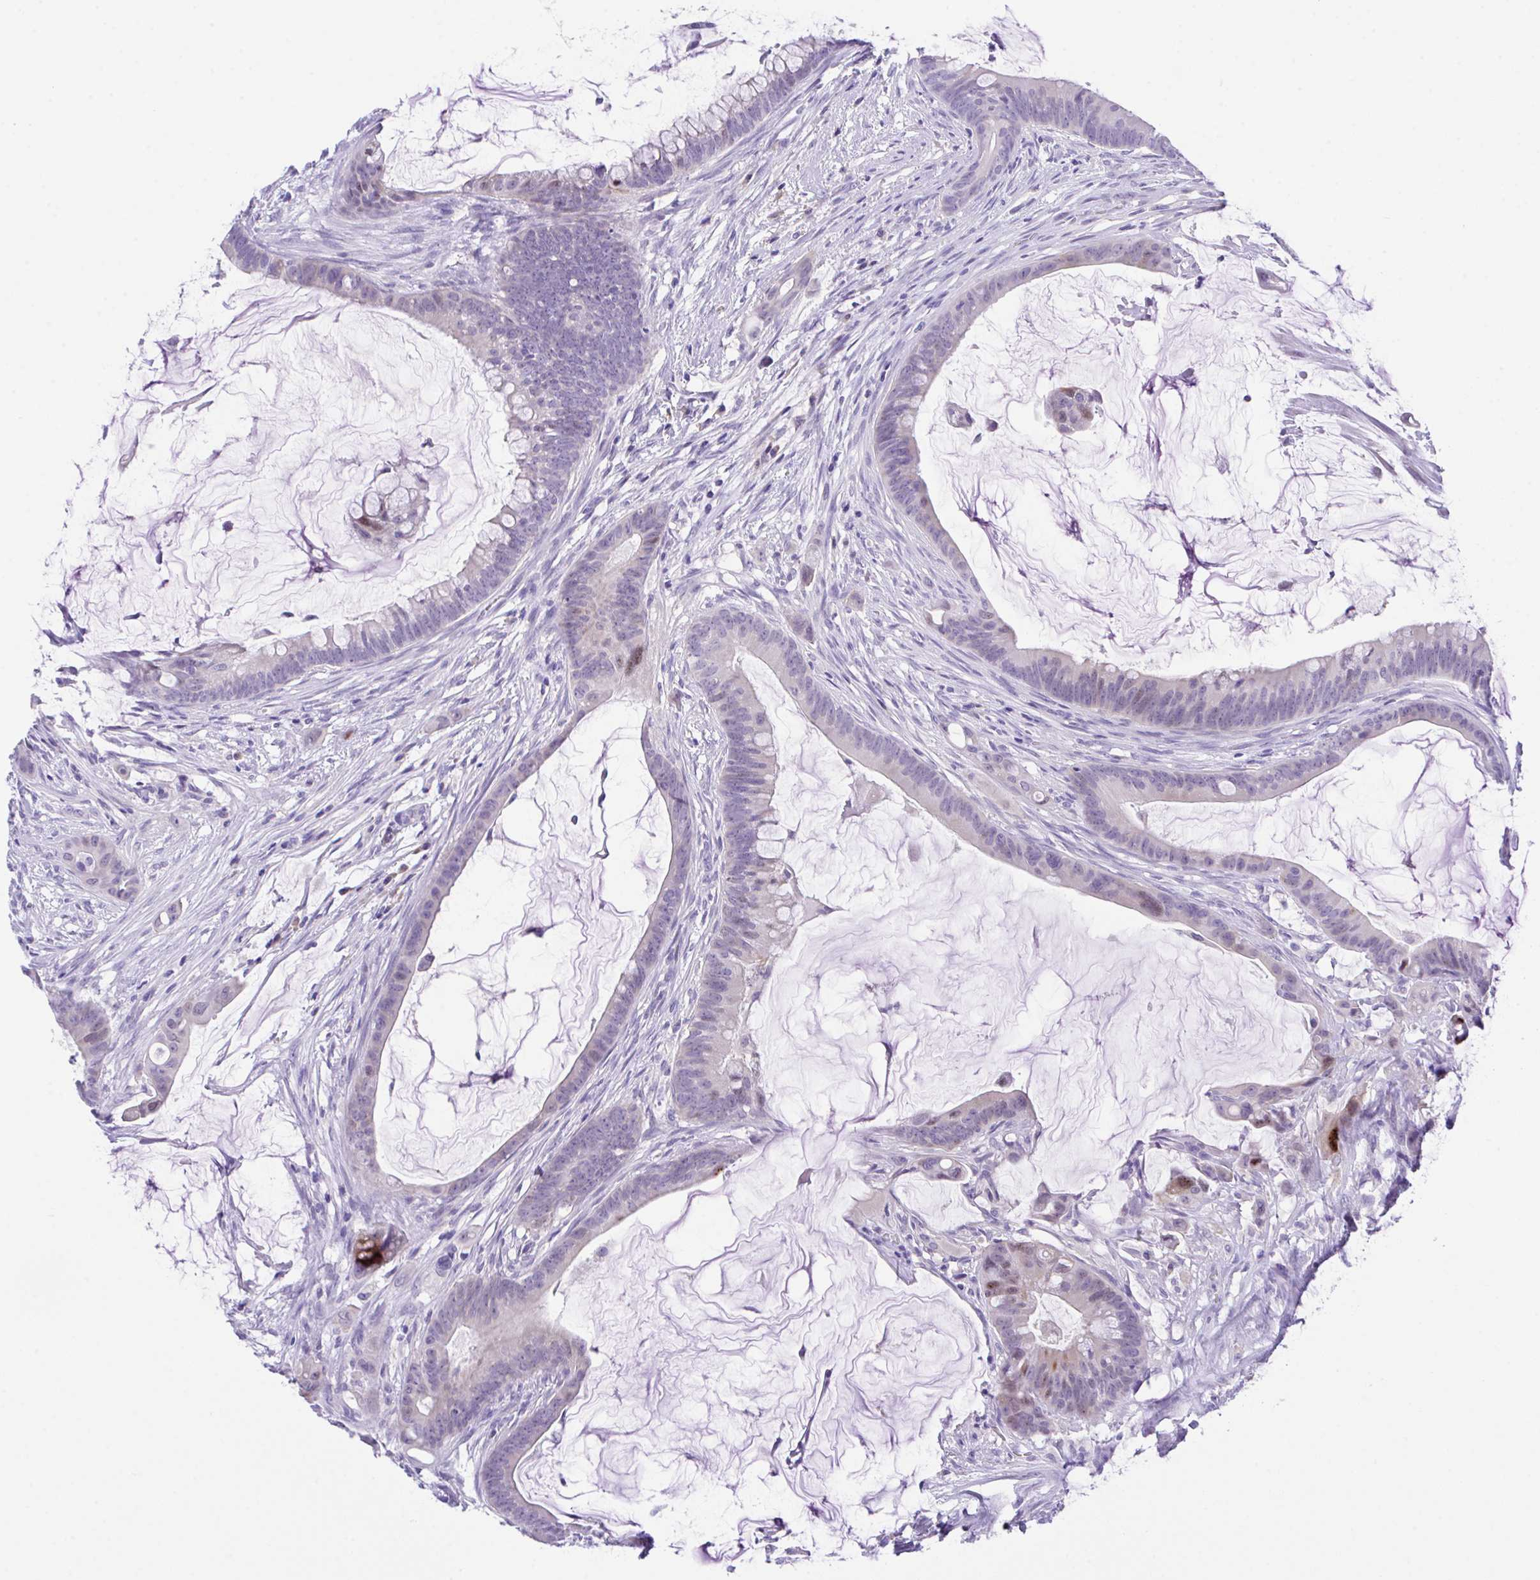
{"staining": {"intensity": "negative", "quantity": "none", "location": "none"}, "tissue": "colorectal cancer", "cell_type": "Tumor cells", "image_type": "cancer", "snomed": [{"axis": "morphology", "description": "Adenocarcinoma, NOS"}, {"axis": "topography", "description": "Colon"}], "caption": "Tumor cells show no significant staining in colorectal cancer (adenocarcinoma). Nuclei are stained in blue.", "gene": "HOXB4", "patient": {"sex": "male", "age": 62}}